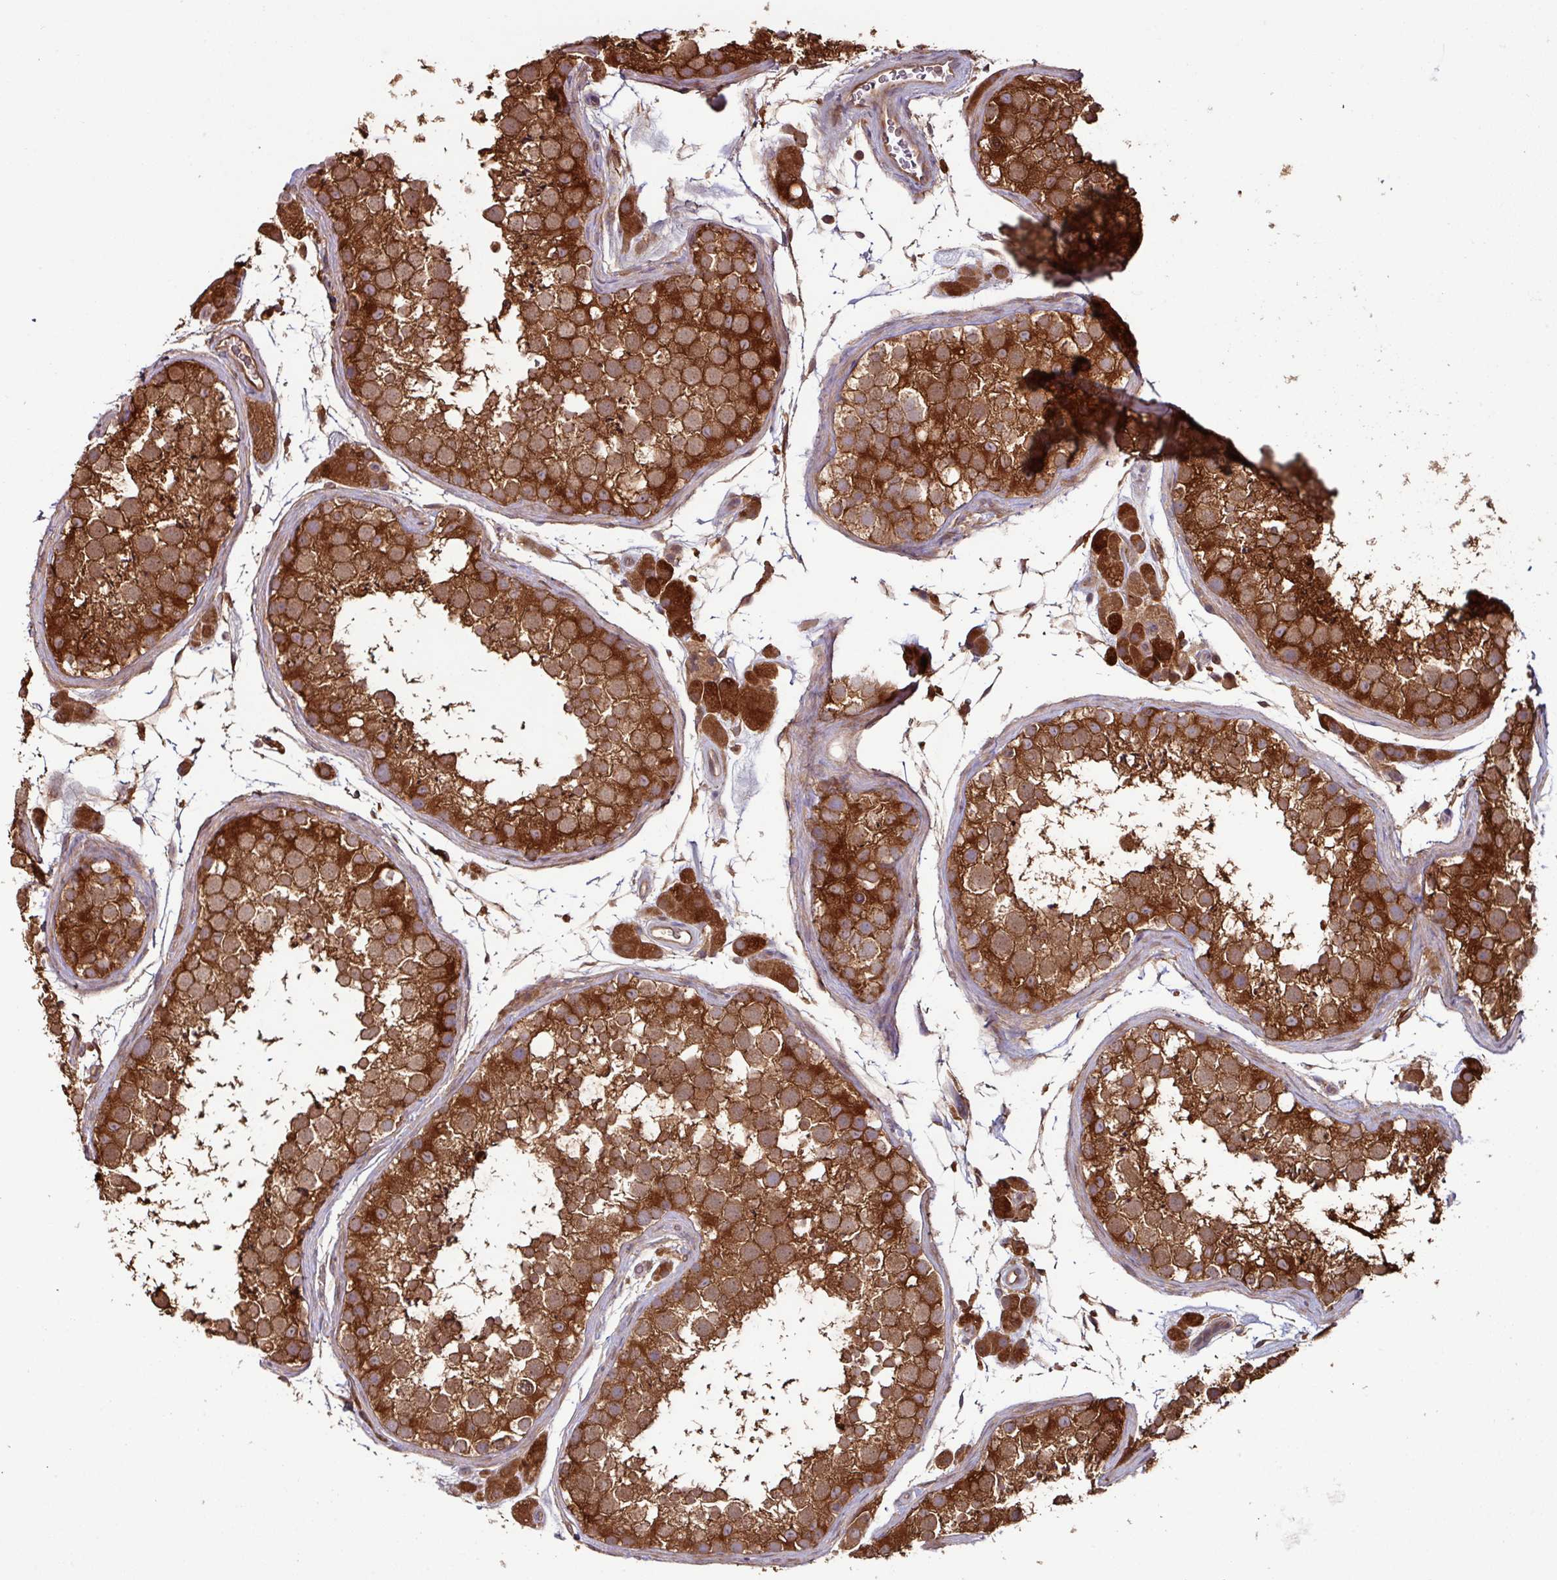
{"staining": {"intensity": "strong", "quantity": ">75%", "location": "cytoplasmic/membranous"}, "tissue": "testis", "cell_type": "Cells in seminiferous ducts", "image_type": "normal", "snomed": [{"axis": "morphology", "description": "Normal tissue, NOS"}, {"axis": "topography", "description": "Testis"}], "caption": "Strong cytoplasmic/membranous protein staining is seen in approximately >75% of cells in seminiferous ducts in testis. The staining was performed using DAB, with brown indicating positive protein expression. Nuclei are stained blue with hematoxylin.", "gene": "GNPDA1", "patient": {"sex": "male", "age": 41}}